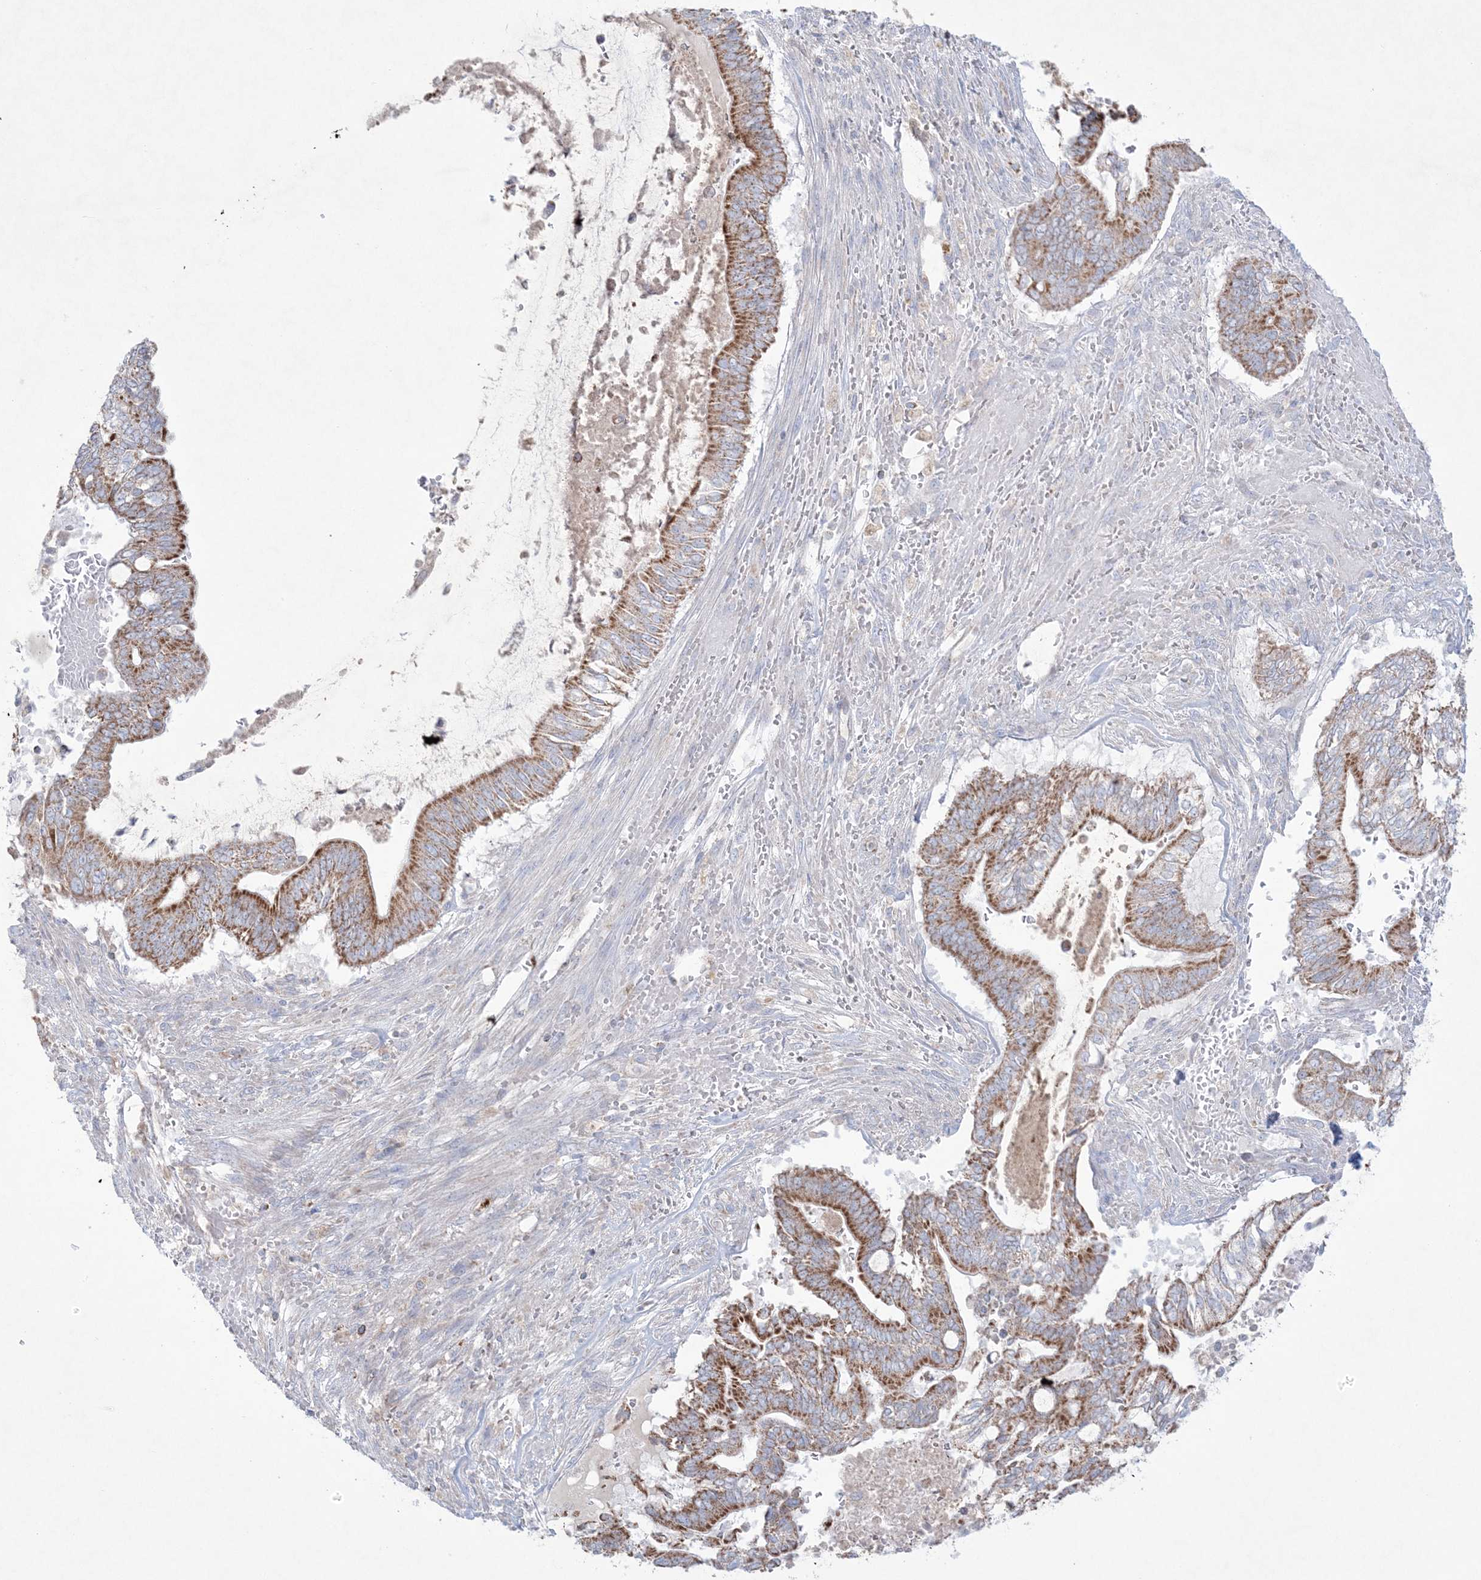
{"staining": {"intensity": "strong", "quantity": ">75%", "location": "cytoplasmic/membranous"}, "tissue": "pancreatic cancer", "cell_type": "Tumor cells", "image_type": "cancer", "snomed": [{"axis": "morphology", "description": "Adenocarcinoma, NOS"}, {"axis": "topography", "description": "Pancreas"}], "caption": "Adenocarcinoma (pancreatic) tissue shows strong cytoplasmic/membranous staining in about >75% of tumor cells (brown staining indicates protein expression, while blue staining denotes nuclei).", "gene": "KCTD6", "patient": {"sex": "male", "age": 68}}